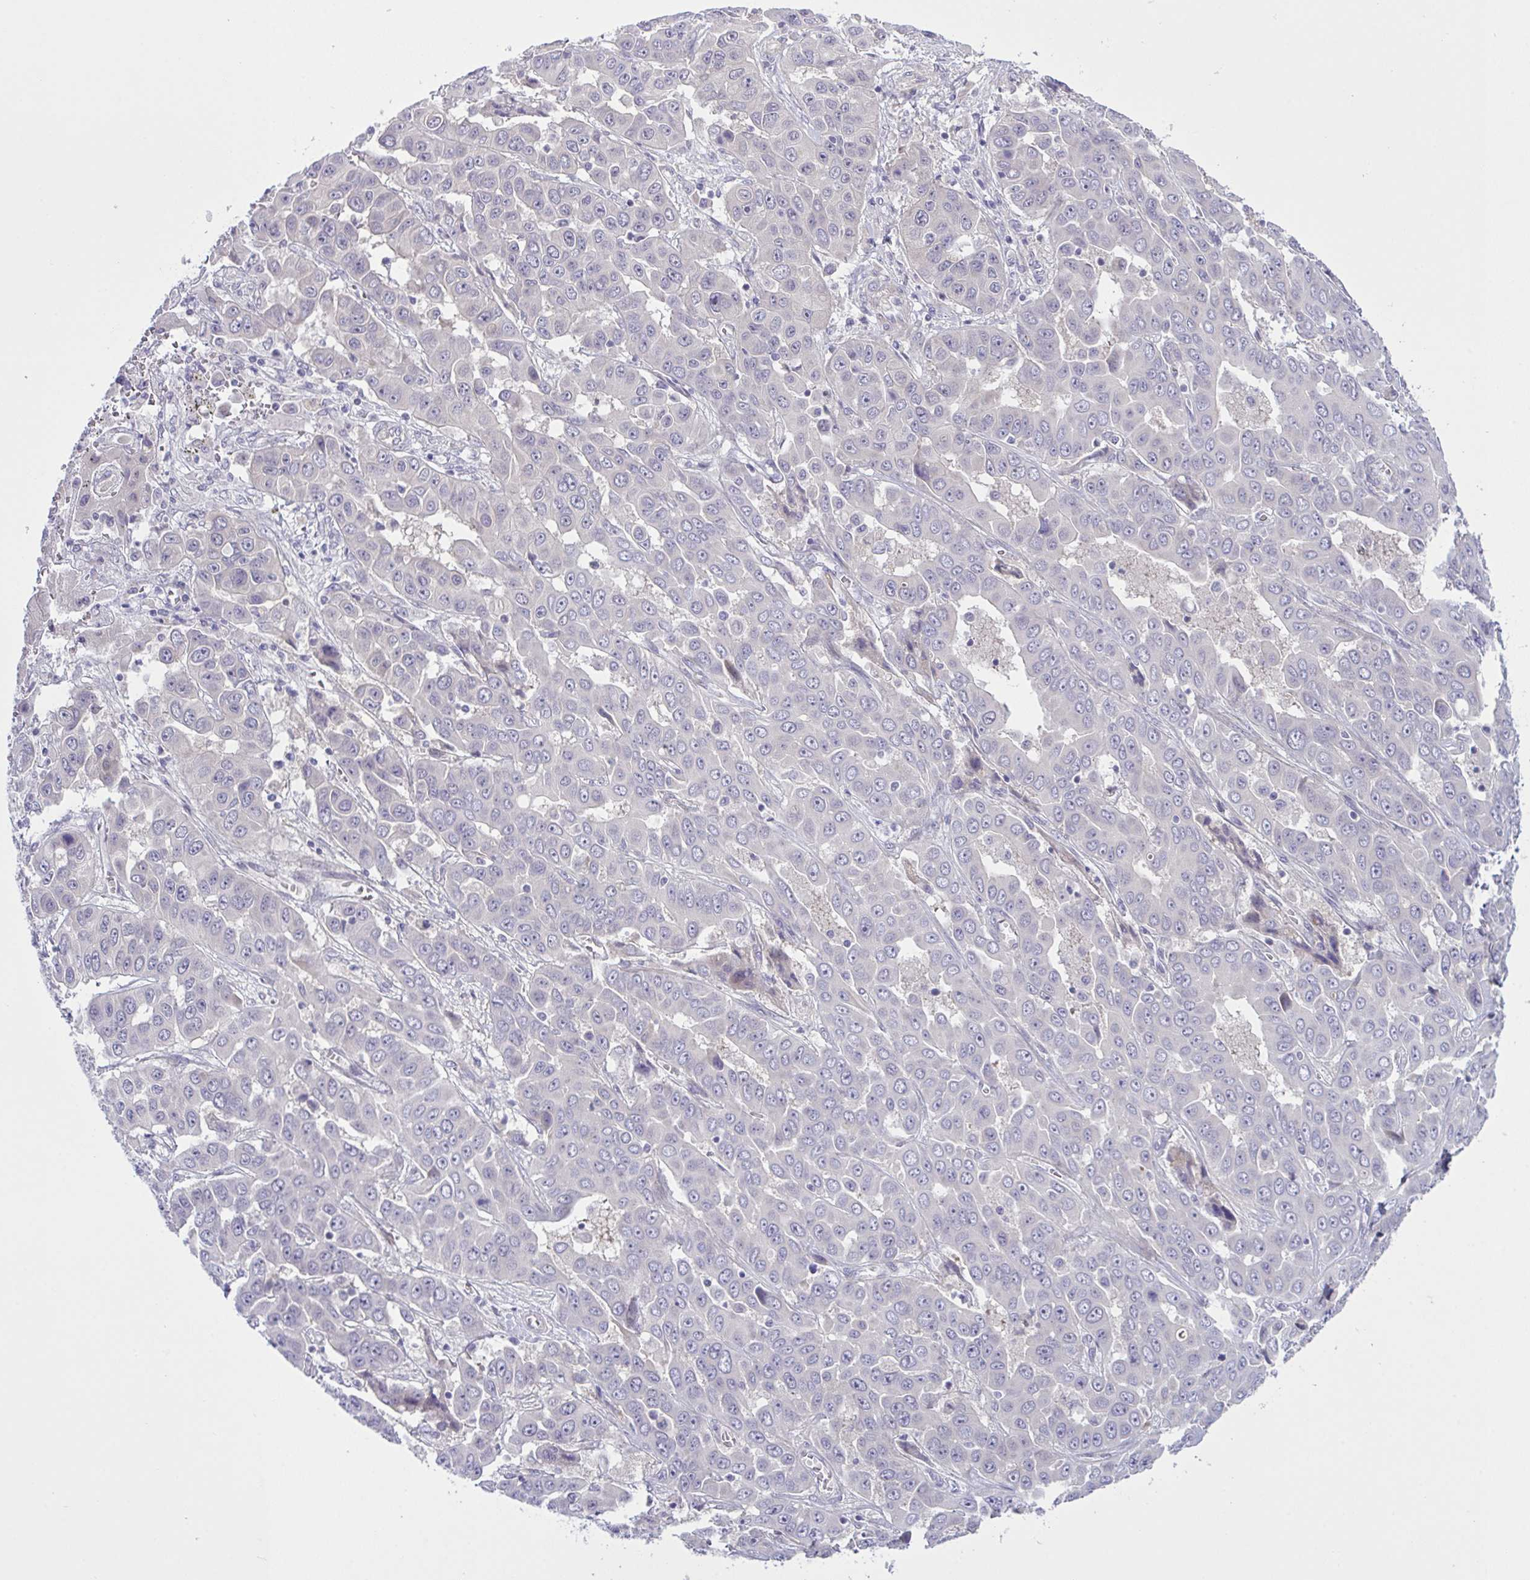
{"staining": {"intensity": "negative", "quantity": "none", "location": "none"}, "tissue": "liver cancer", "cell_type": "Tumor cells", "image_type": "cancer", "snomed": [{"axis": "morphology", "description": "Cholangiocarcinoma"}, {"axis": "topography", "description": "Liver"}], "caption": "This is a image of IHC staining of liver cancer (cholangiocarcinoma), which shows no expression in tumor cells.", "gene": "SYNPO2L", "patient": {"sex": "female", "age": 52}}